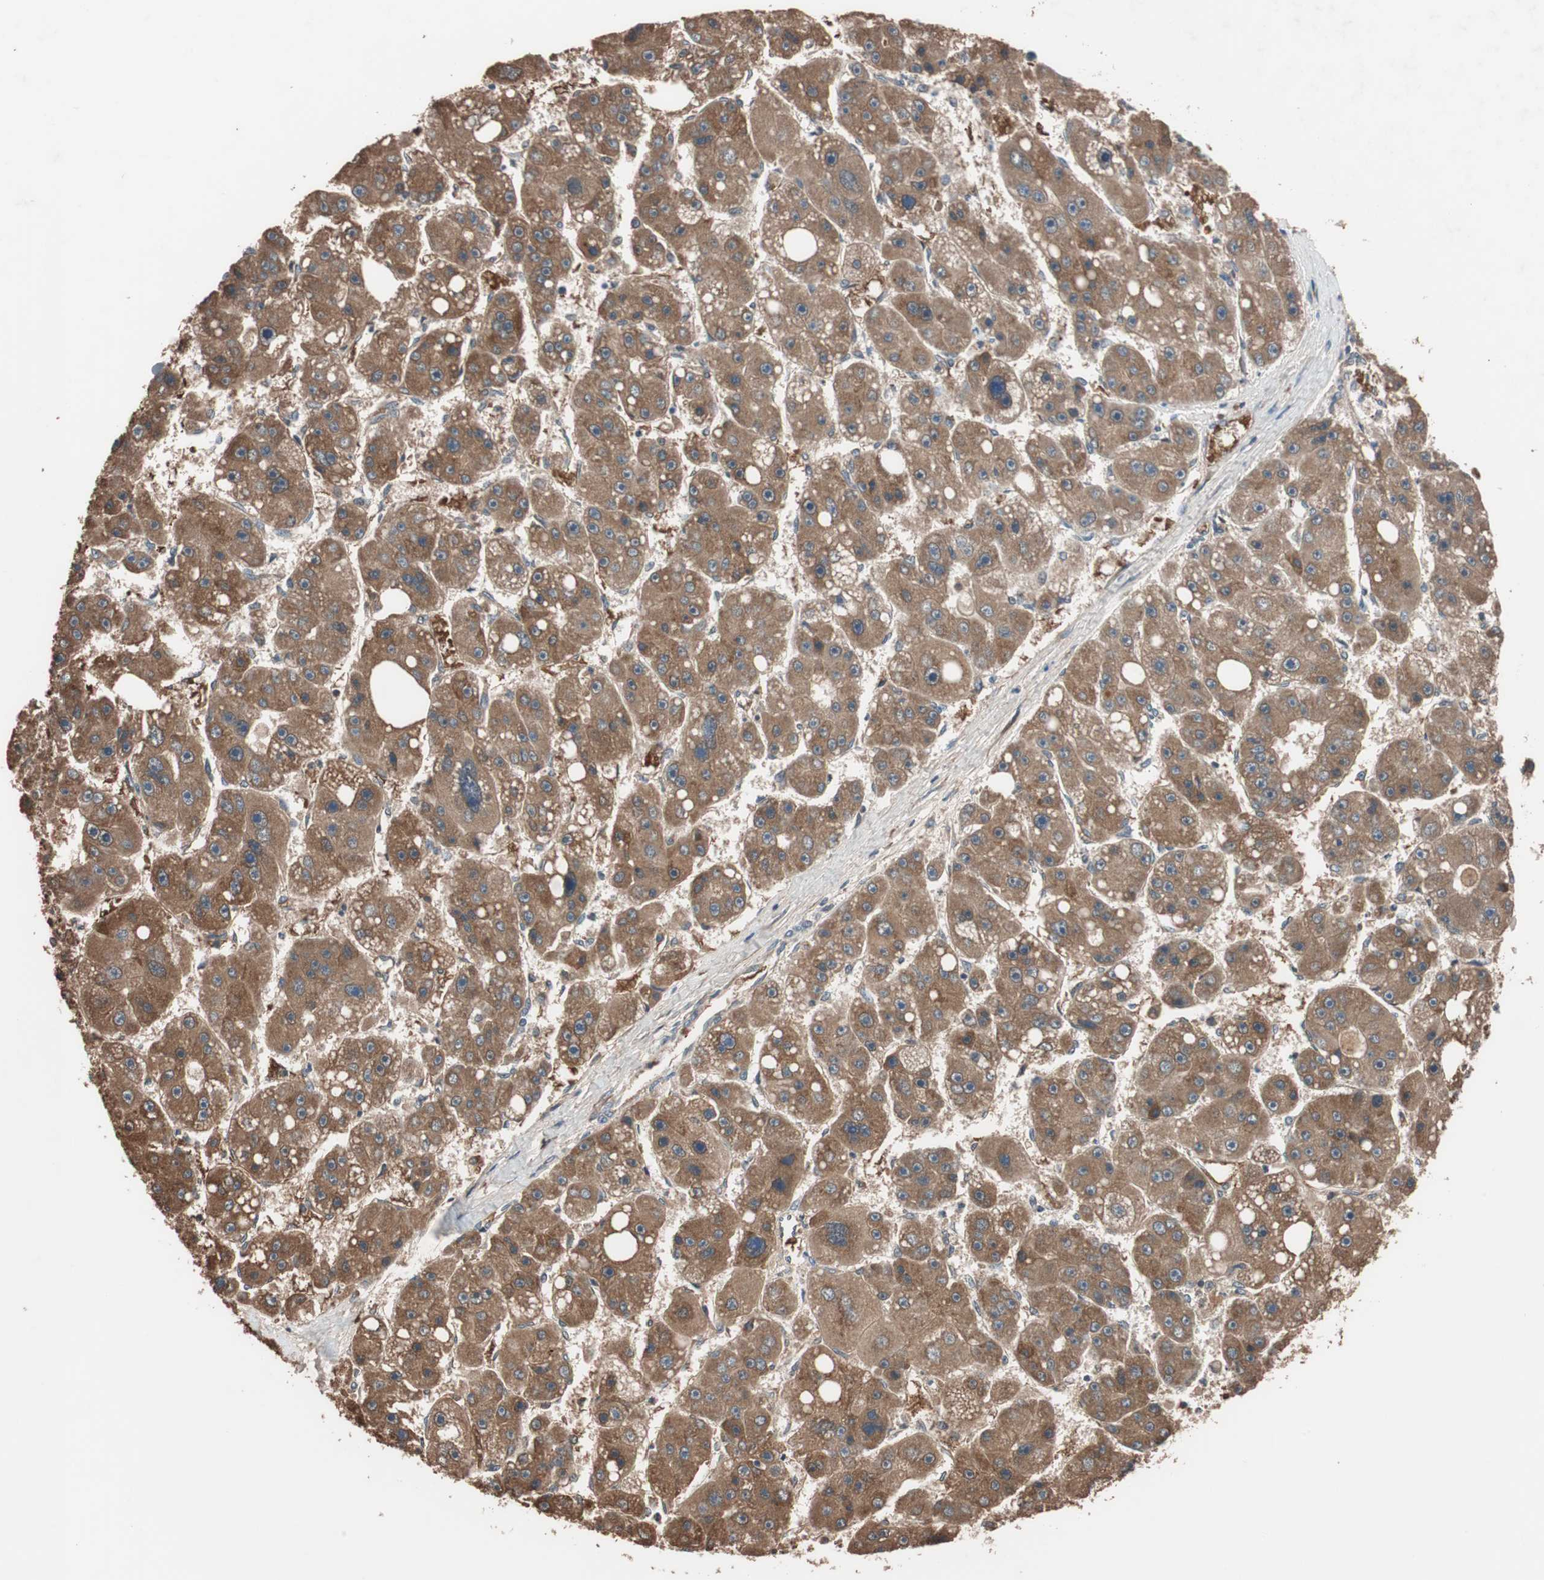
{"staining": {"intensity": "moderate", "quantity": ">75%", "location": "cytoplasmic/membranous"}, "tissue": "liver cancer", "cell_type": "Tumor cells", "image_type": "cancer", "snomed": [{"axis": "morphology", "description": "Carcinoma, Hepatocellular, NOS"}, {"axis": "topography", "description": "Liver"}], "caption": "IHC of human hepatocellular carcinoma (liver) displays medium levels of moderate cytoplasmic/membranous positivity in about >75% of tumor cells.", "gene": "GLYCTK", "patient": {"sex": "female", "age": 61}}